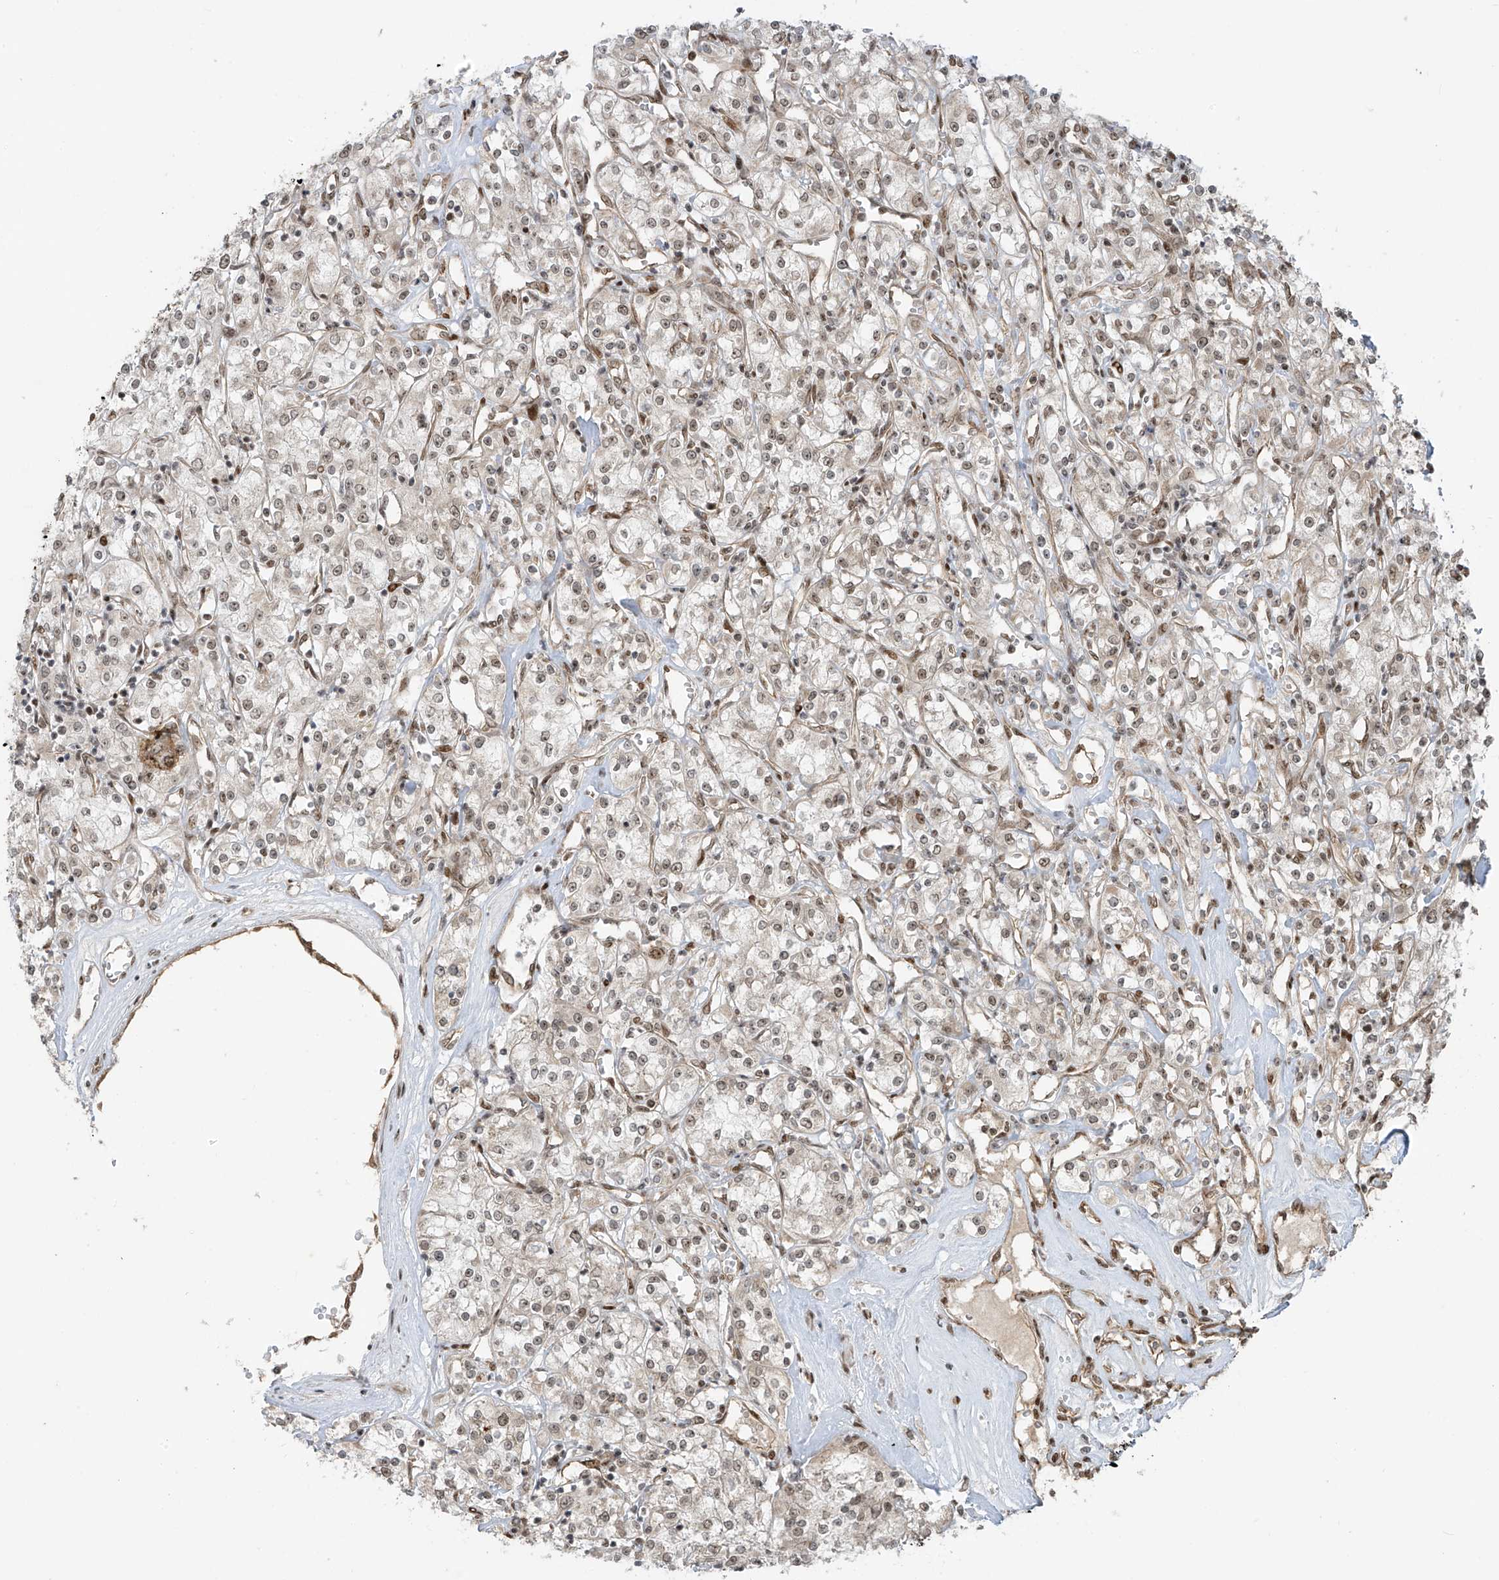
{"staining": {"intensity": "weak", "quantity": "25%-75%", "location": "nuclear"}, "tissue": "renal cancer", "cell_type": "Tumor cells", "image_type": "cancer", "snomed": [{"axis": "morphology", "description": "Adenocarcinoma, NOS"}, {"axis": "topography", "description": "Kidney"}], "caption": "Protein analysis of renal cancer (adenocarcinoma) tissue exhibits weak nuclear staining in approximately 25%-75% of tumor cells. The staining was performed using DAB (3,3'-diaminobenzidine) to visualize the protein expression in brown, while the nuclei were stained in blue with hematoxylin (Magnification: 20x).", "gene": "ARHGEF3", "patient": {"sex": "female", "age": 59}}